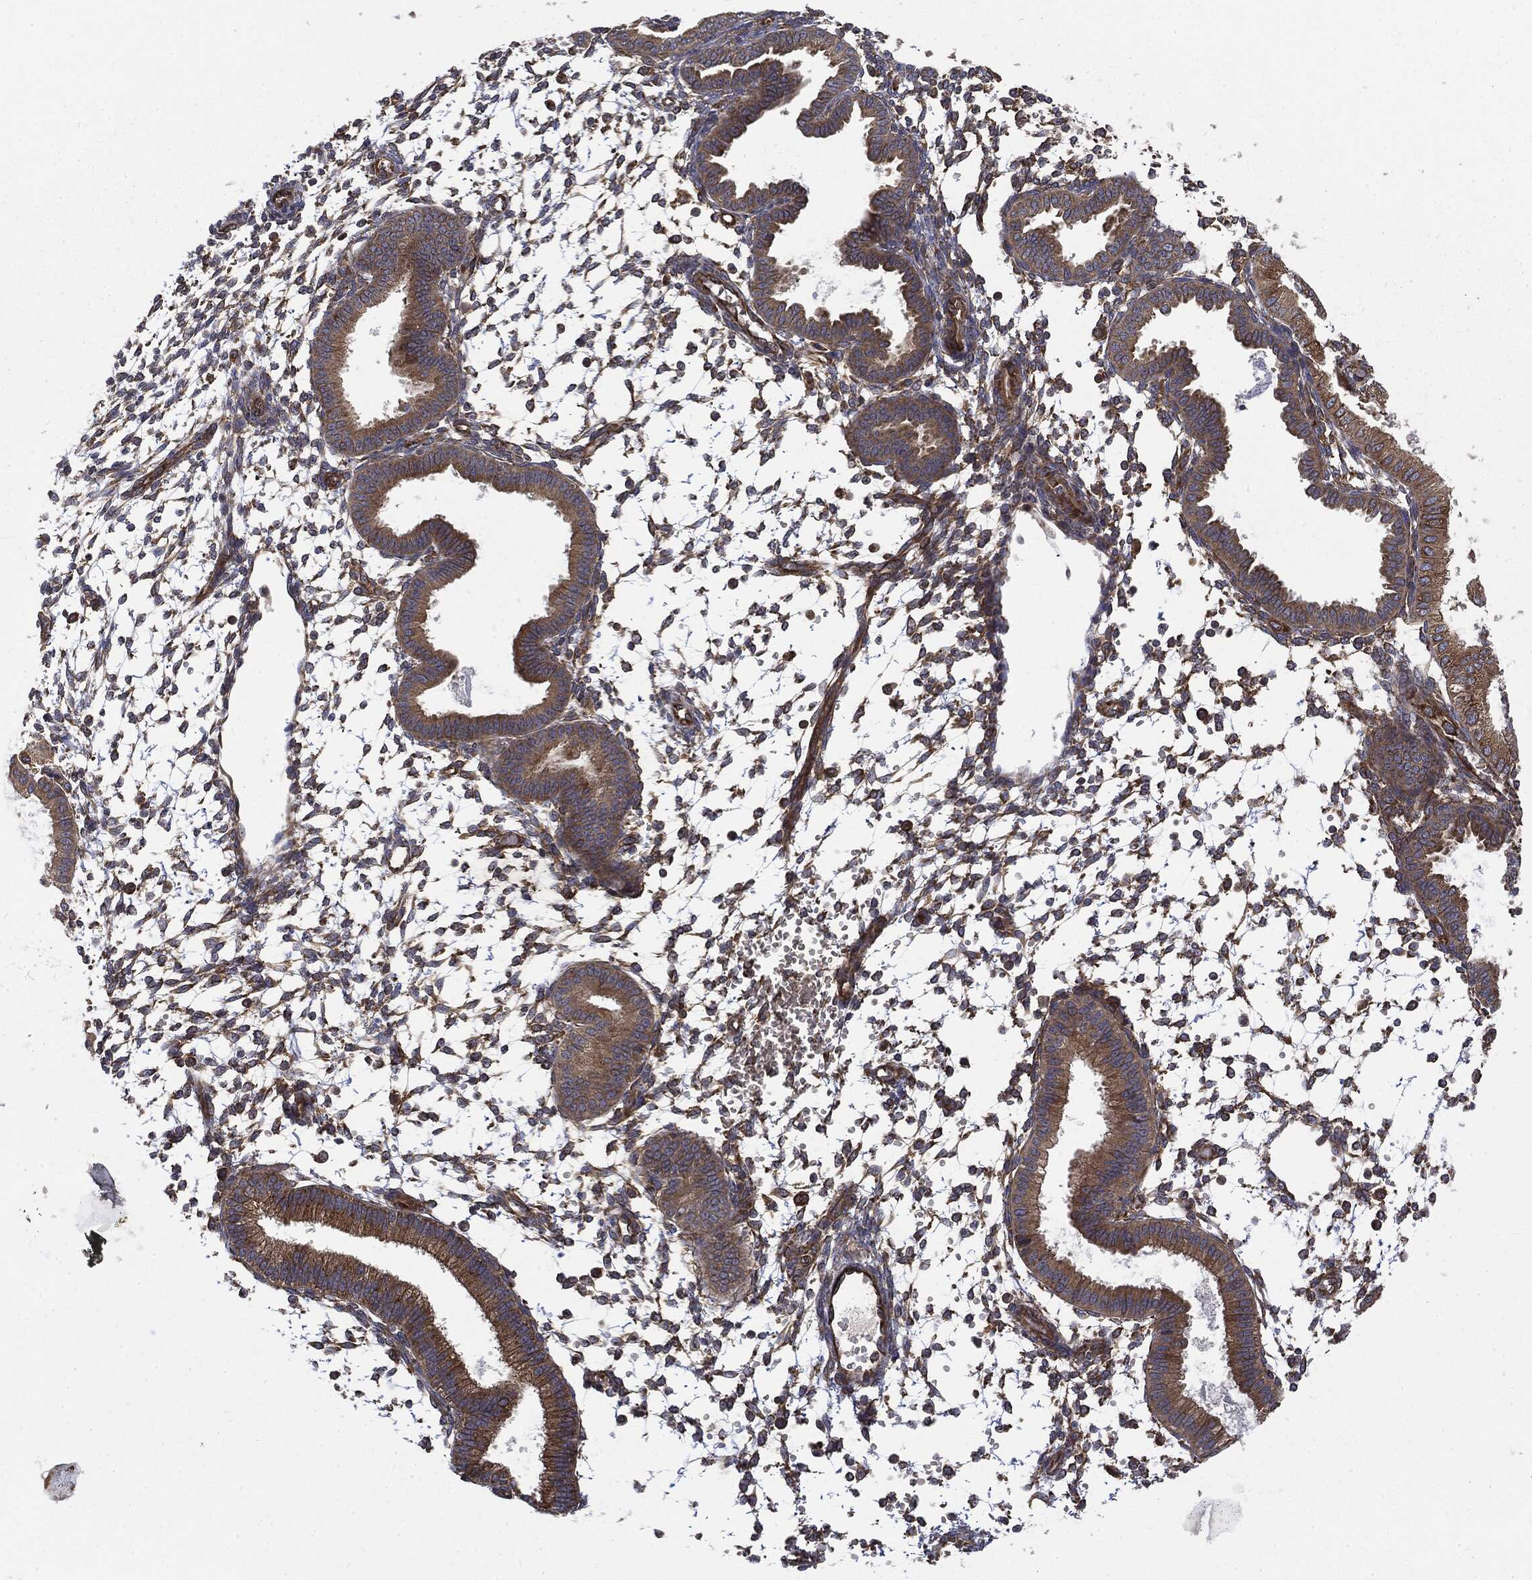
{"staining": {"intensity": "strong", "quantity": "25%-75%", "location": "cytoplasmic/membranous"}, "tissue": "endometrium", "cell_type": "Cells in endometrial stroma", "image_type": "normal", "snomed": [{"axis": "morphology", "description": "Normal tissue, NOS"}, {"axis": "topography", "description": "Endometrium"}], "caption": "Endometrium stained with a brown dye displays strong cytoplasmic/membranous positive positivity in approximately 25%-75% of cells in endometrial stroma.", "gene": "EIF2AK2", "patient": {"sex": "female", "age": 43}}